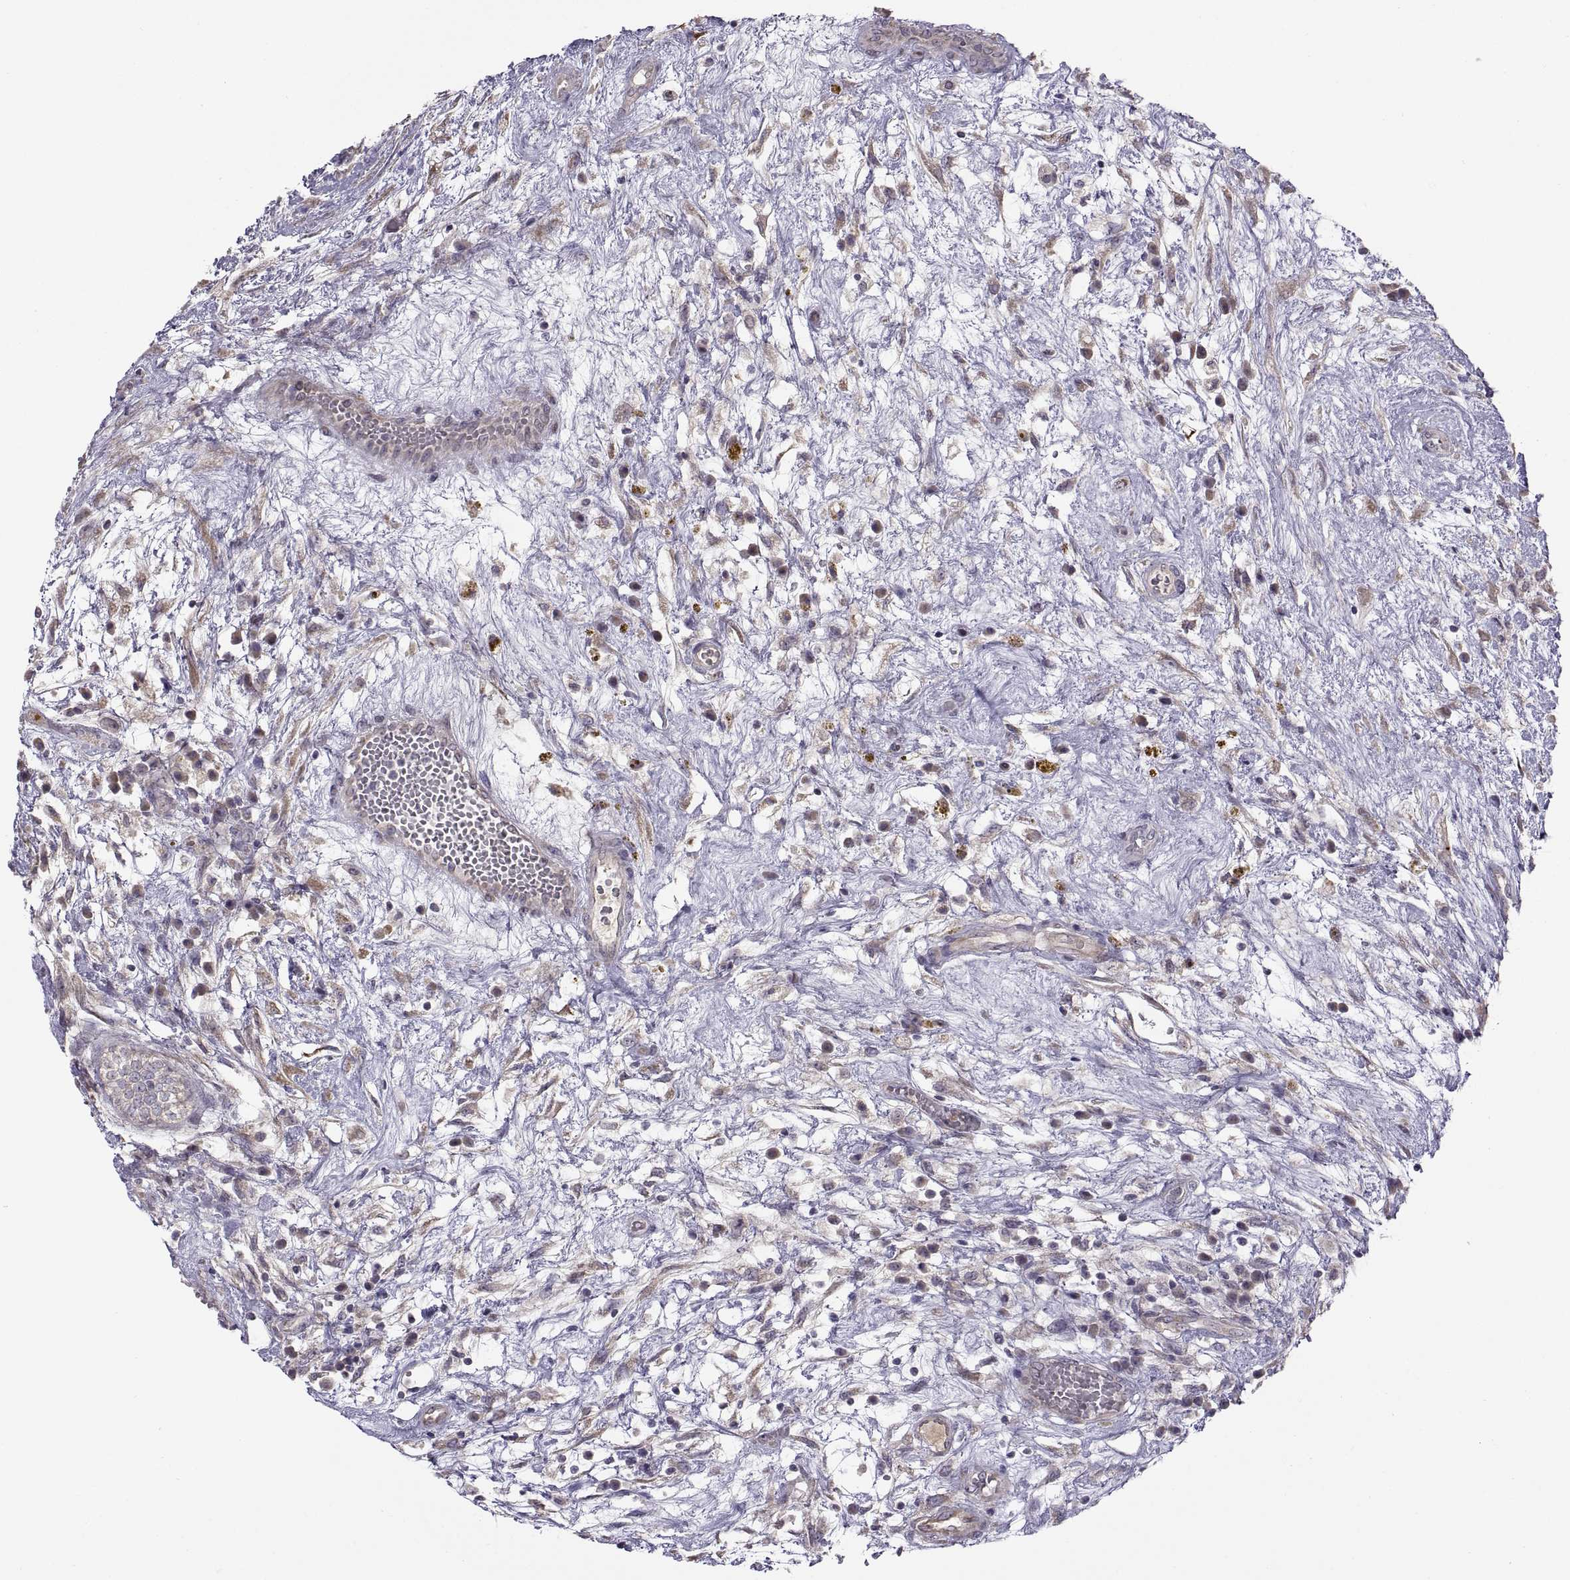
{"staining": {"intensity": "weak", "quantity": "25%-75%", "location": "cytoplasmic/membranous"}, "tissue": "testis cancer", "cell_type": "Tumor cells", "image_type": "cancer", "snomed": [{"axis": "morphology", "description": "Normal tissue, NOS"}, {"axis": "morphology", "description": "Carcinoma, Embryonal, NOS"}, {"axis": "topography", "description": "Testis"}], "caption": "A micrograph showing weak cytoplasmic/membranous staining in about 25%-75% of tumor cells in testis embryonal carcinoma, as visualized by brown immunohistochemical staining.", "gene": "ACSBG2", "patient": {"sex": "male", "age": 32}}